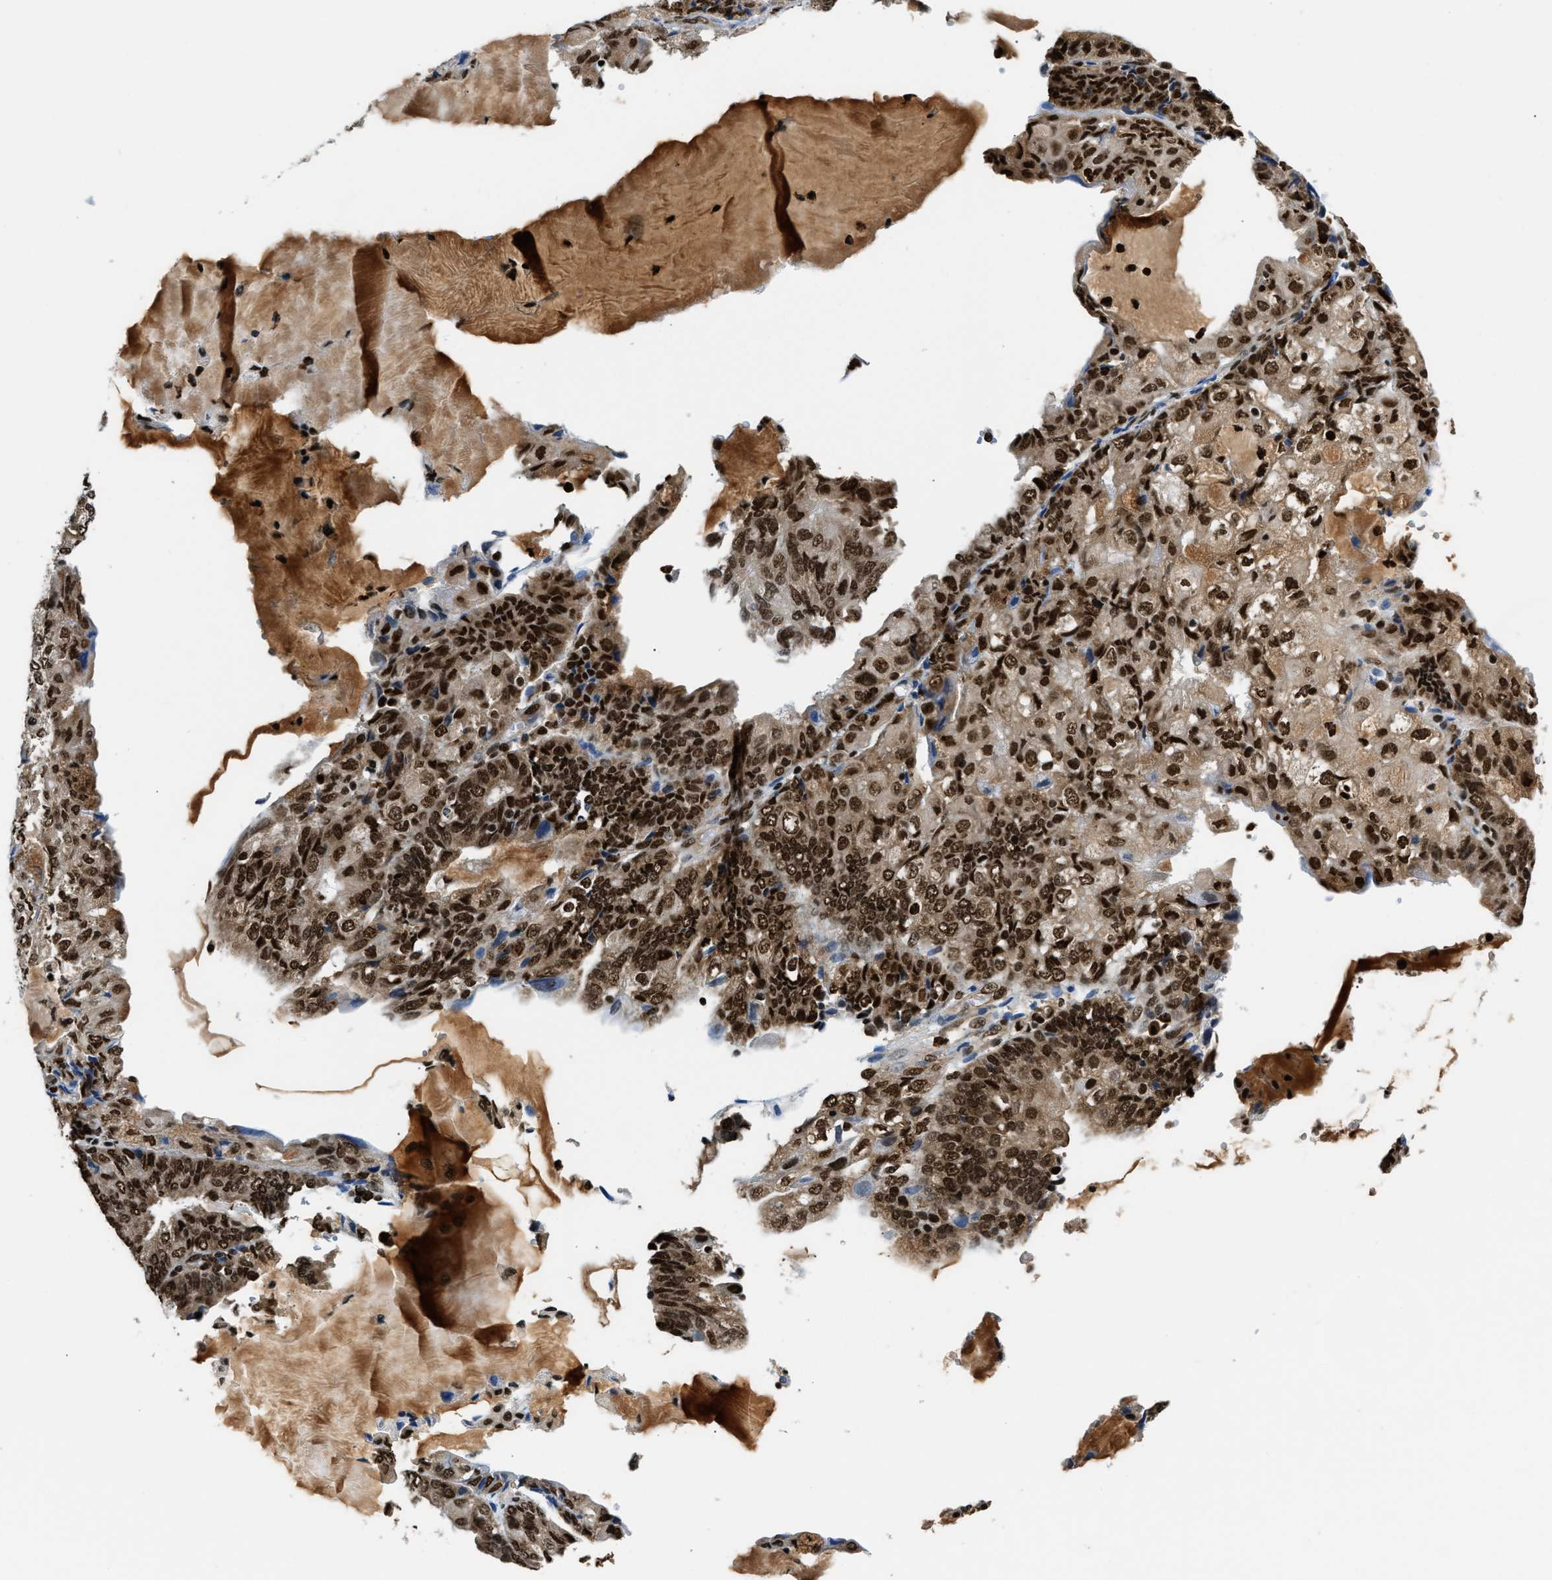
{"staining": {"intensity": "strong", "quantity": ">75%", "location": "cytoplasmic/membranous,nuclear"}, "tissue": "endometrial cancer", "cell_type": "Tumor cells", "image_type": "cancer", "snomed": [{"axis": "morphology", "description": "Adenocarcinoma, NOS"}, {"axis": "topography", "description": "Endometrium"}], "caption": "Endometrial cancer stained with IHC displays strong cytoplasmic/membranous and nuclear positivity in about >75% of tumor cells.", "gene": "CCNDBP1", "patient": {"sex": "female", "age": 81}}